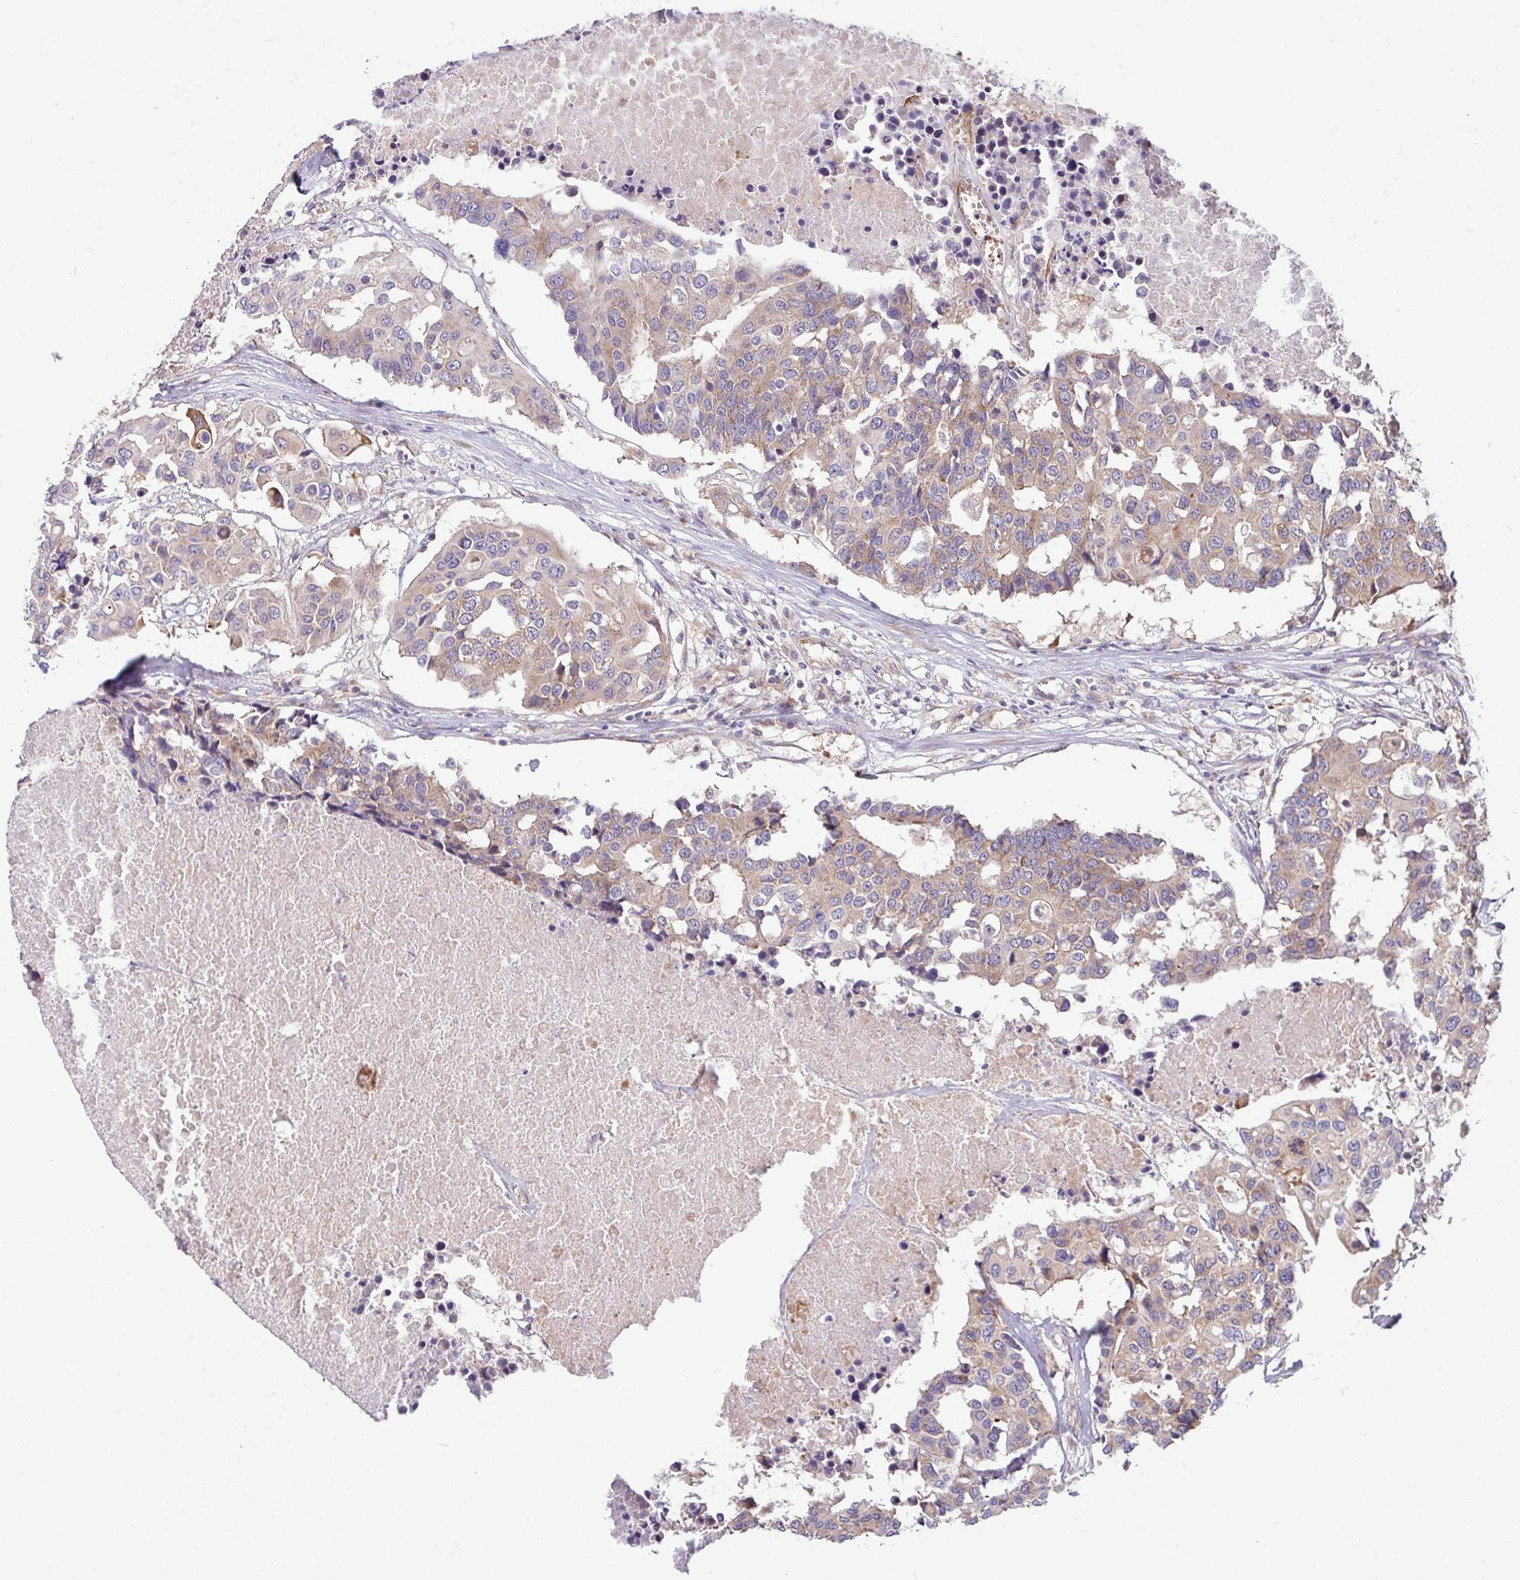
{"staining": {"intensity": "weak", "quantity": ">75%", "location": "cytoplasmic/membranous"}, "tissue": "colorectal cancer", "cell_type": "Tumor cells", "image_type": "cancer", "snomed": [{"axis": "morphology", "description": "Adenocarcinoma, NOS"}, {"axis": "topography", "description": "Colon"}], "caption": "Human adenocarcinoma (colorectal) stained with a brown dye shows weak cytoplasmic/membranous positive staining in approximately >75% of tumor cells.", "gene": "LSM12", "patient": {"sex": "male", "age": 77}}